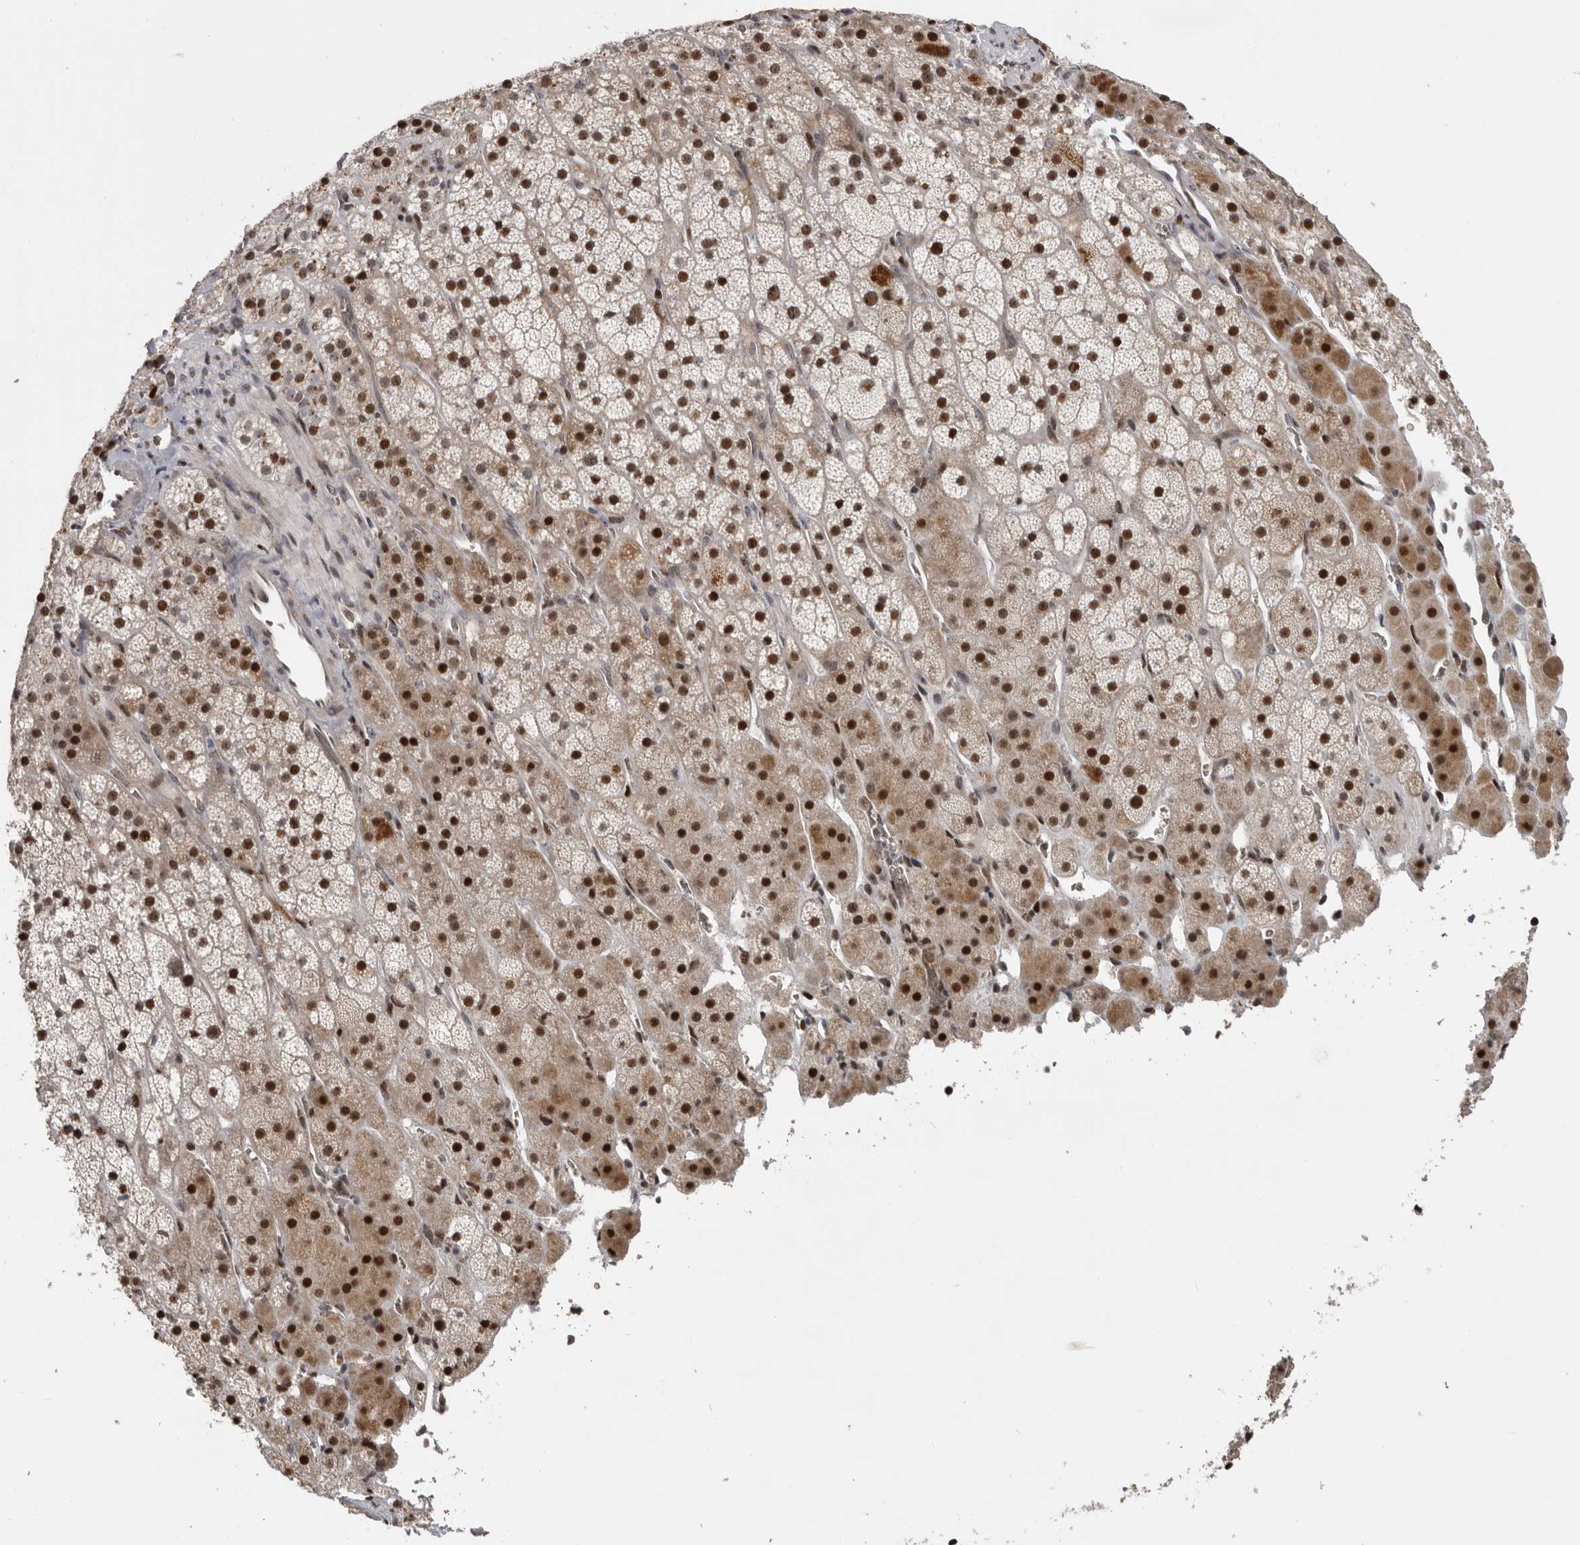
{"staining": {"intensity": "strong", "quantity": ">75%", "location": "cytoplasmic/membranous,nuclear"}, "tissue": "adrenal gland", "cell_type": "Glandular cells", "image_type": "normal", "snomed": [{"axis": "morphology", "description": "Normal tissue, NOS"}, {"axis": "topography", "description": "Adrenal gland"}], "caption": "There is high levels of strong cytoplasmic/membranous,nuclear staining in glandular cells of benign adrenal gland, as demonstrated by immunohistochemical staining (brown color).", "gene": "PCMTD1", "patient": {"sex": "male", "age": 57}}